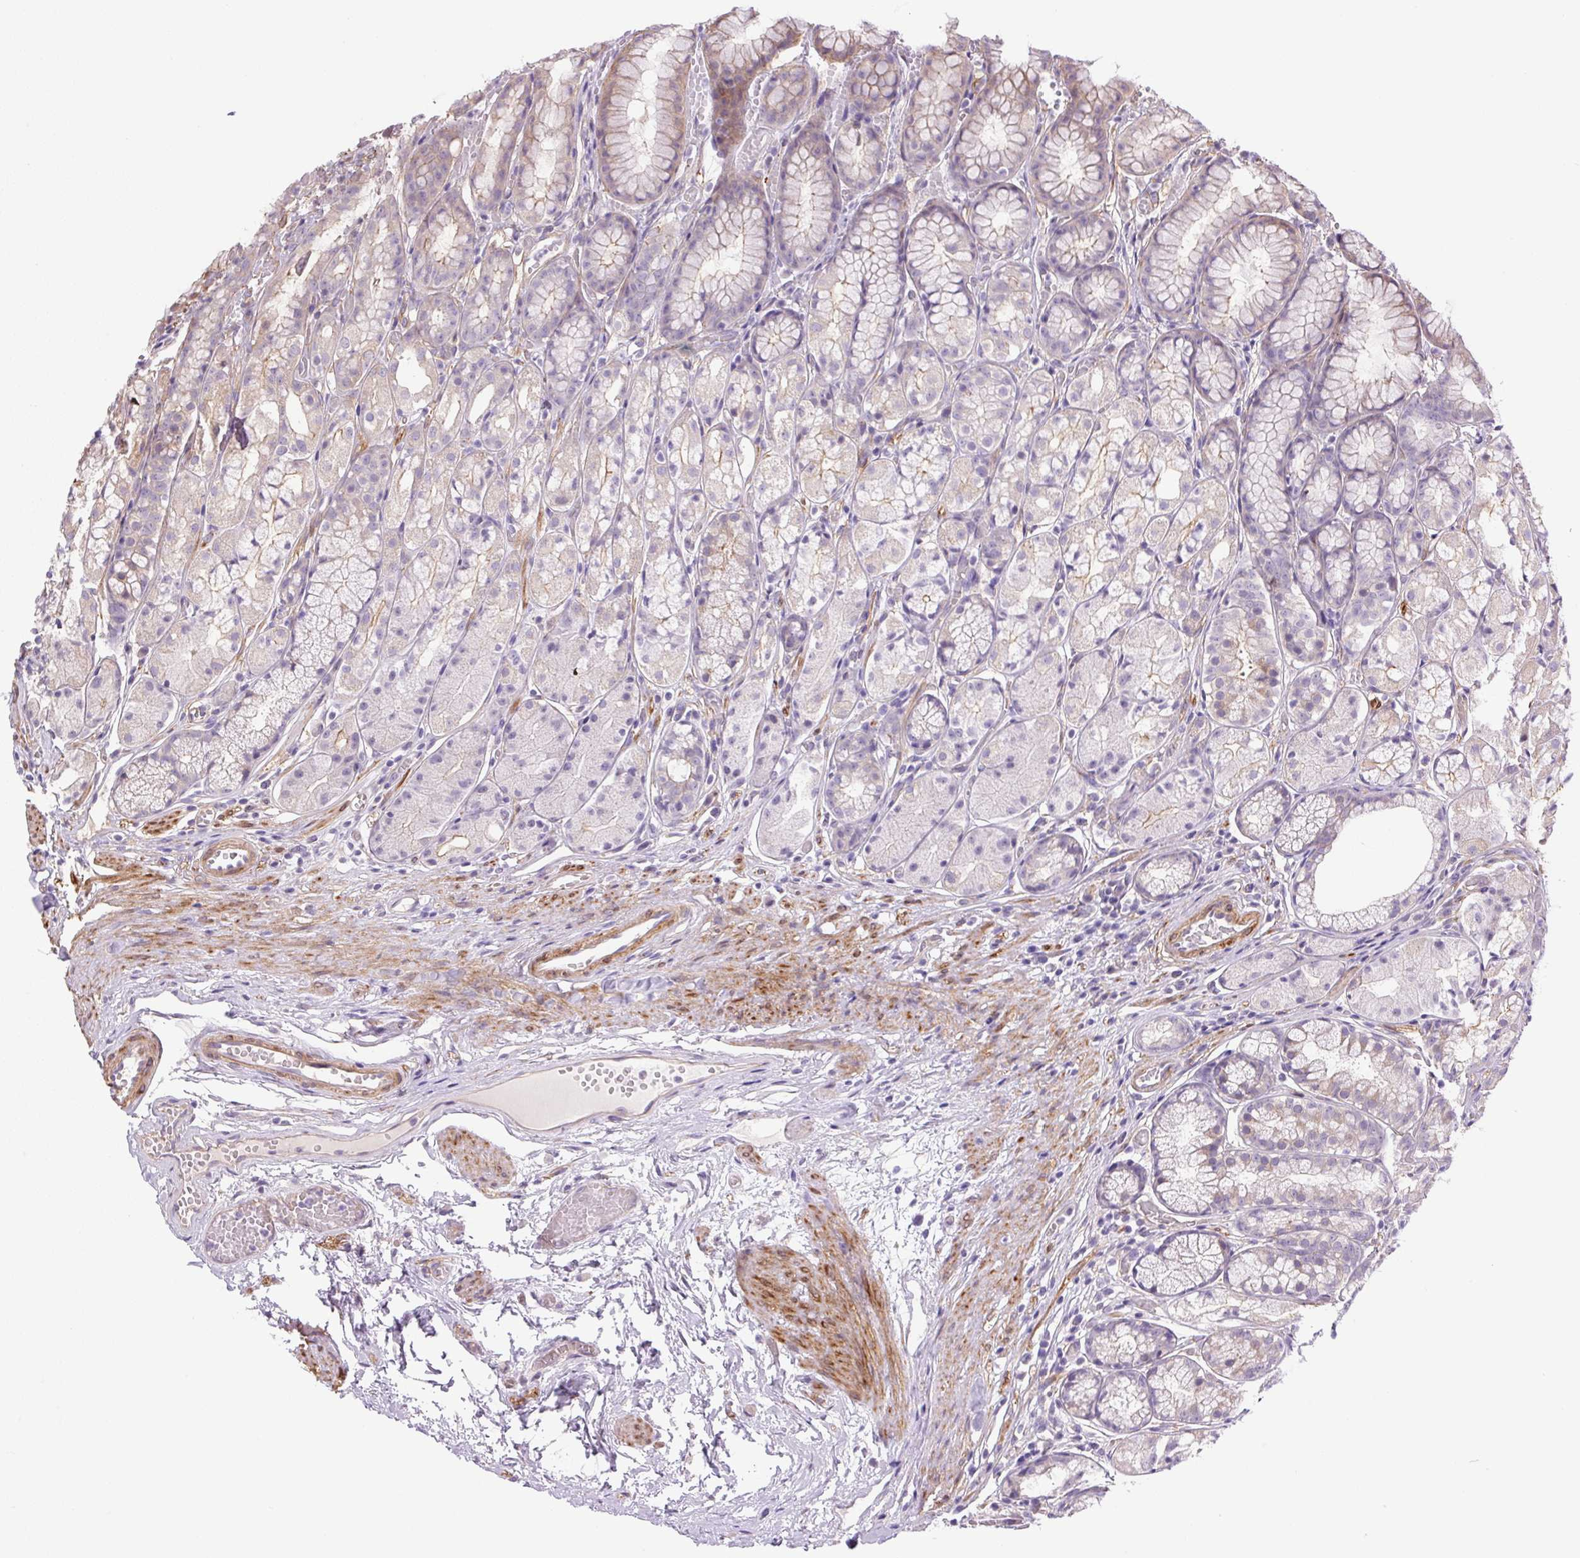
{"staining": {"intensity": "weak", "quantity": "<25%", "location": "cytoplasmic/membranous"}, "tissue": "stomach", "cell_type": "Glandular cells", "image_type": "normal", "snomed": [{"axis": "morphology", "description": "Normal tissue, NOS"}, {"axis": "topography", "description": "Smooth muscle"}, {"axis": "topography", "description": "Stomach"}], "caption": "An immunohistochemistry micrograph of normal stomach is shown. There is no staining in glandular cells of stomach.", "gene": "SEPTIN10", "patient": {"sex": "male", "age": 70}}